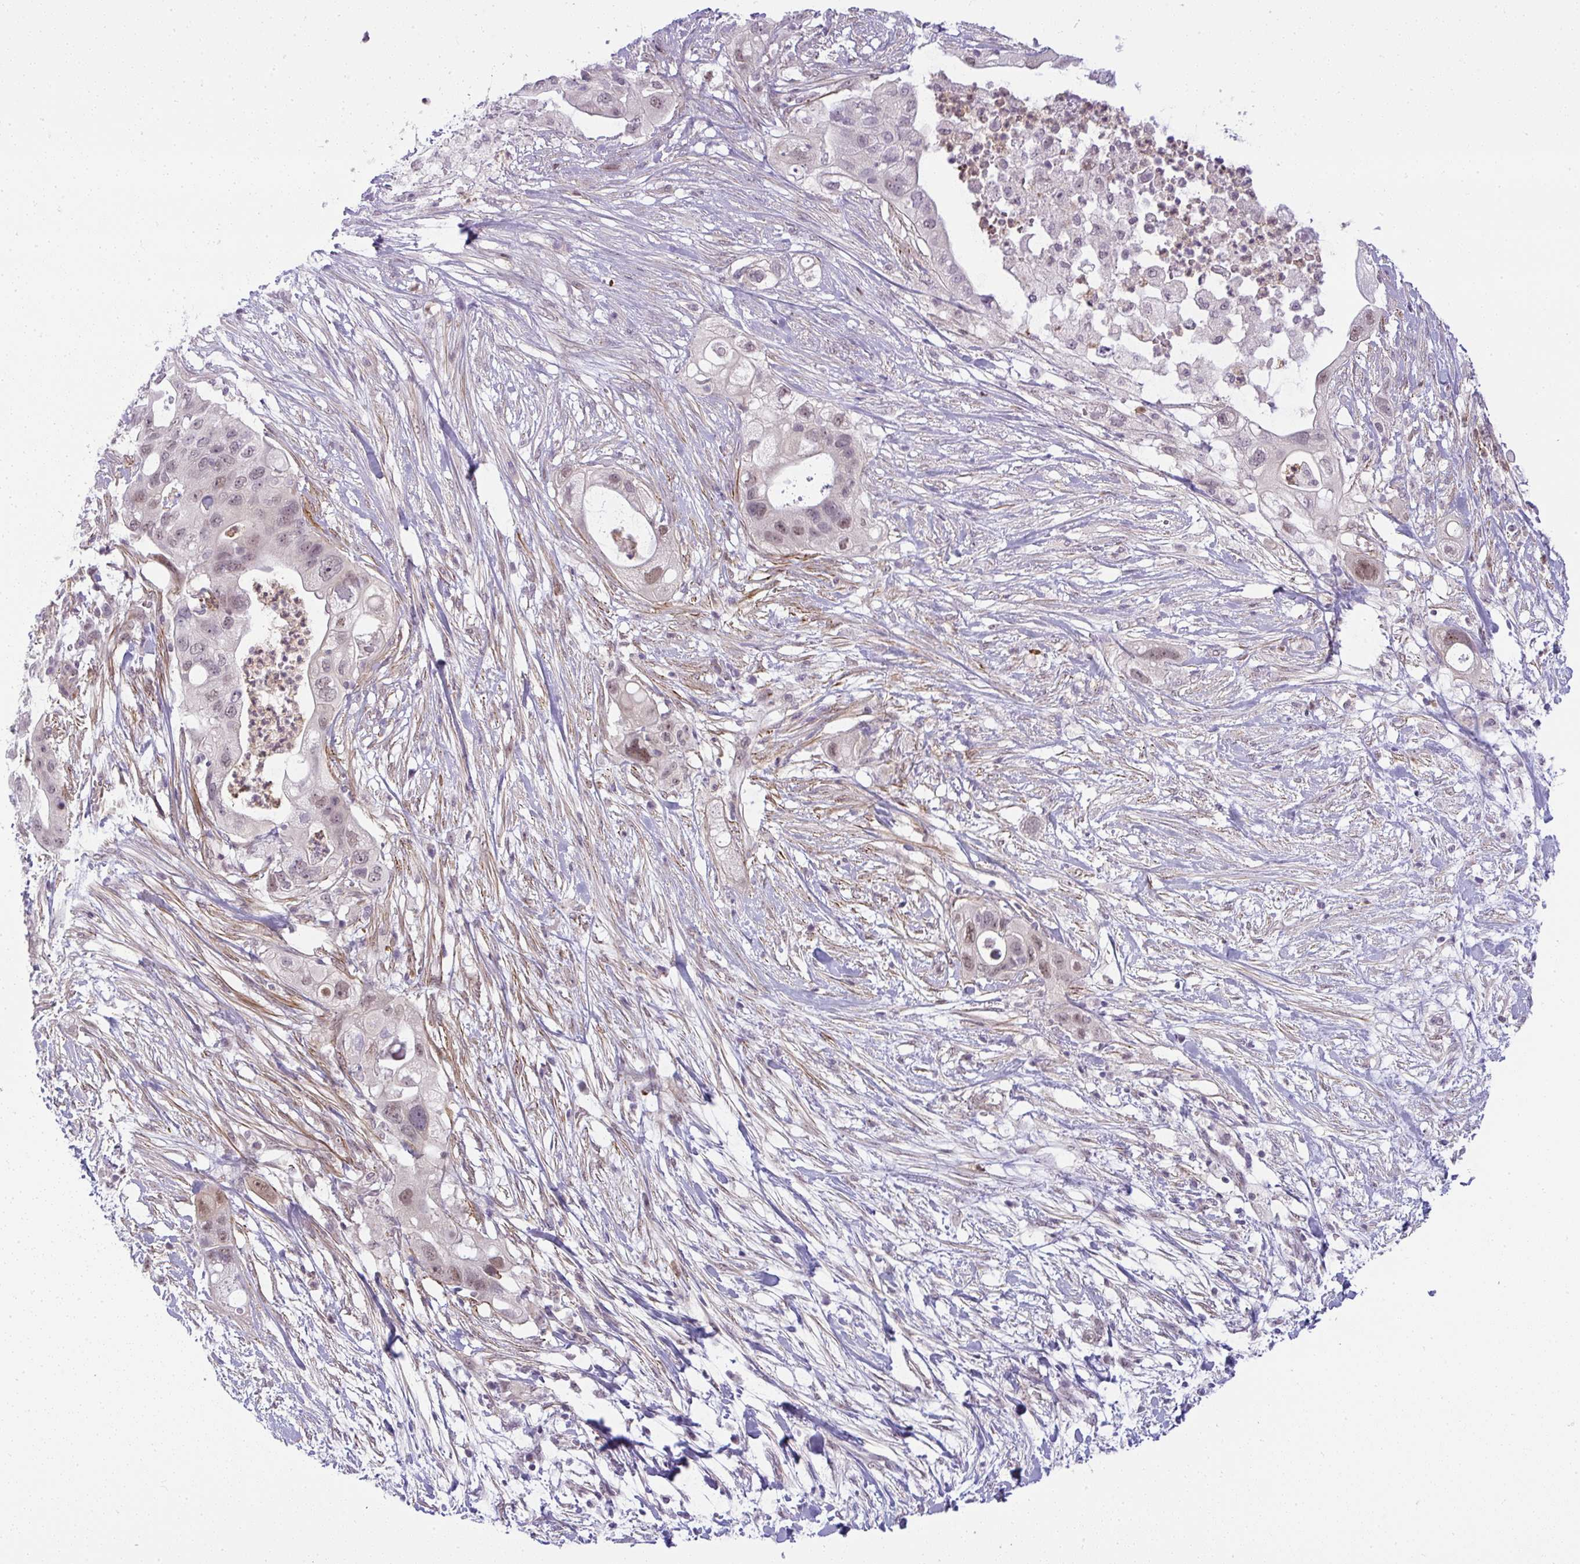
{"staining": {"intensity": "weak", "quantity": "25%-75%", "location": "nuclear"}, "tissue": "pancreatic cancer", "cell_type": "Tumor cells", "image_type": "cancer", "snomed": [{"axis": "morphology", "description": "Adenocarcinoma, NOS"}, {"axis": "topography", "description": "Pancreas"}], "caption": "High-magnification brightfield microscopy of adenocarcinoma (pancreatic) stained with DAB (3,3'-diaminobenzidine) (brown) and counterstained with hematoxylin (blue). tumor cells exhibit weak nuclear staining is present in approximately25%-75% of cells.", "gene": "DZIP1", "patient": {"sex": "female", "age": 72}}